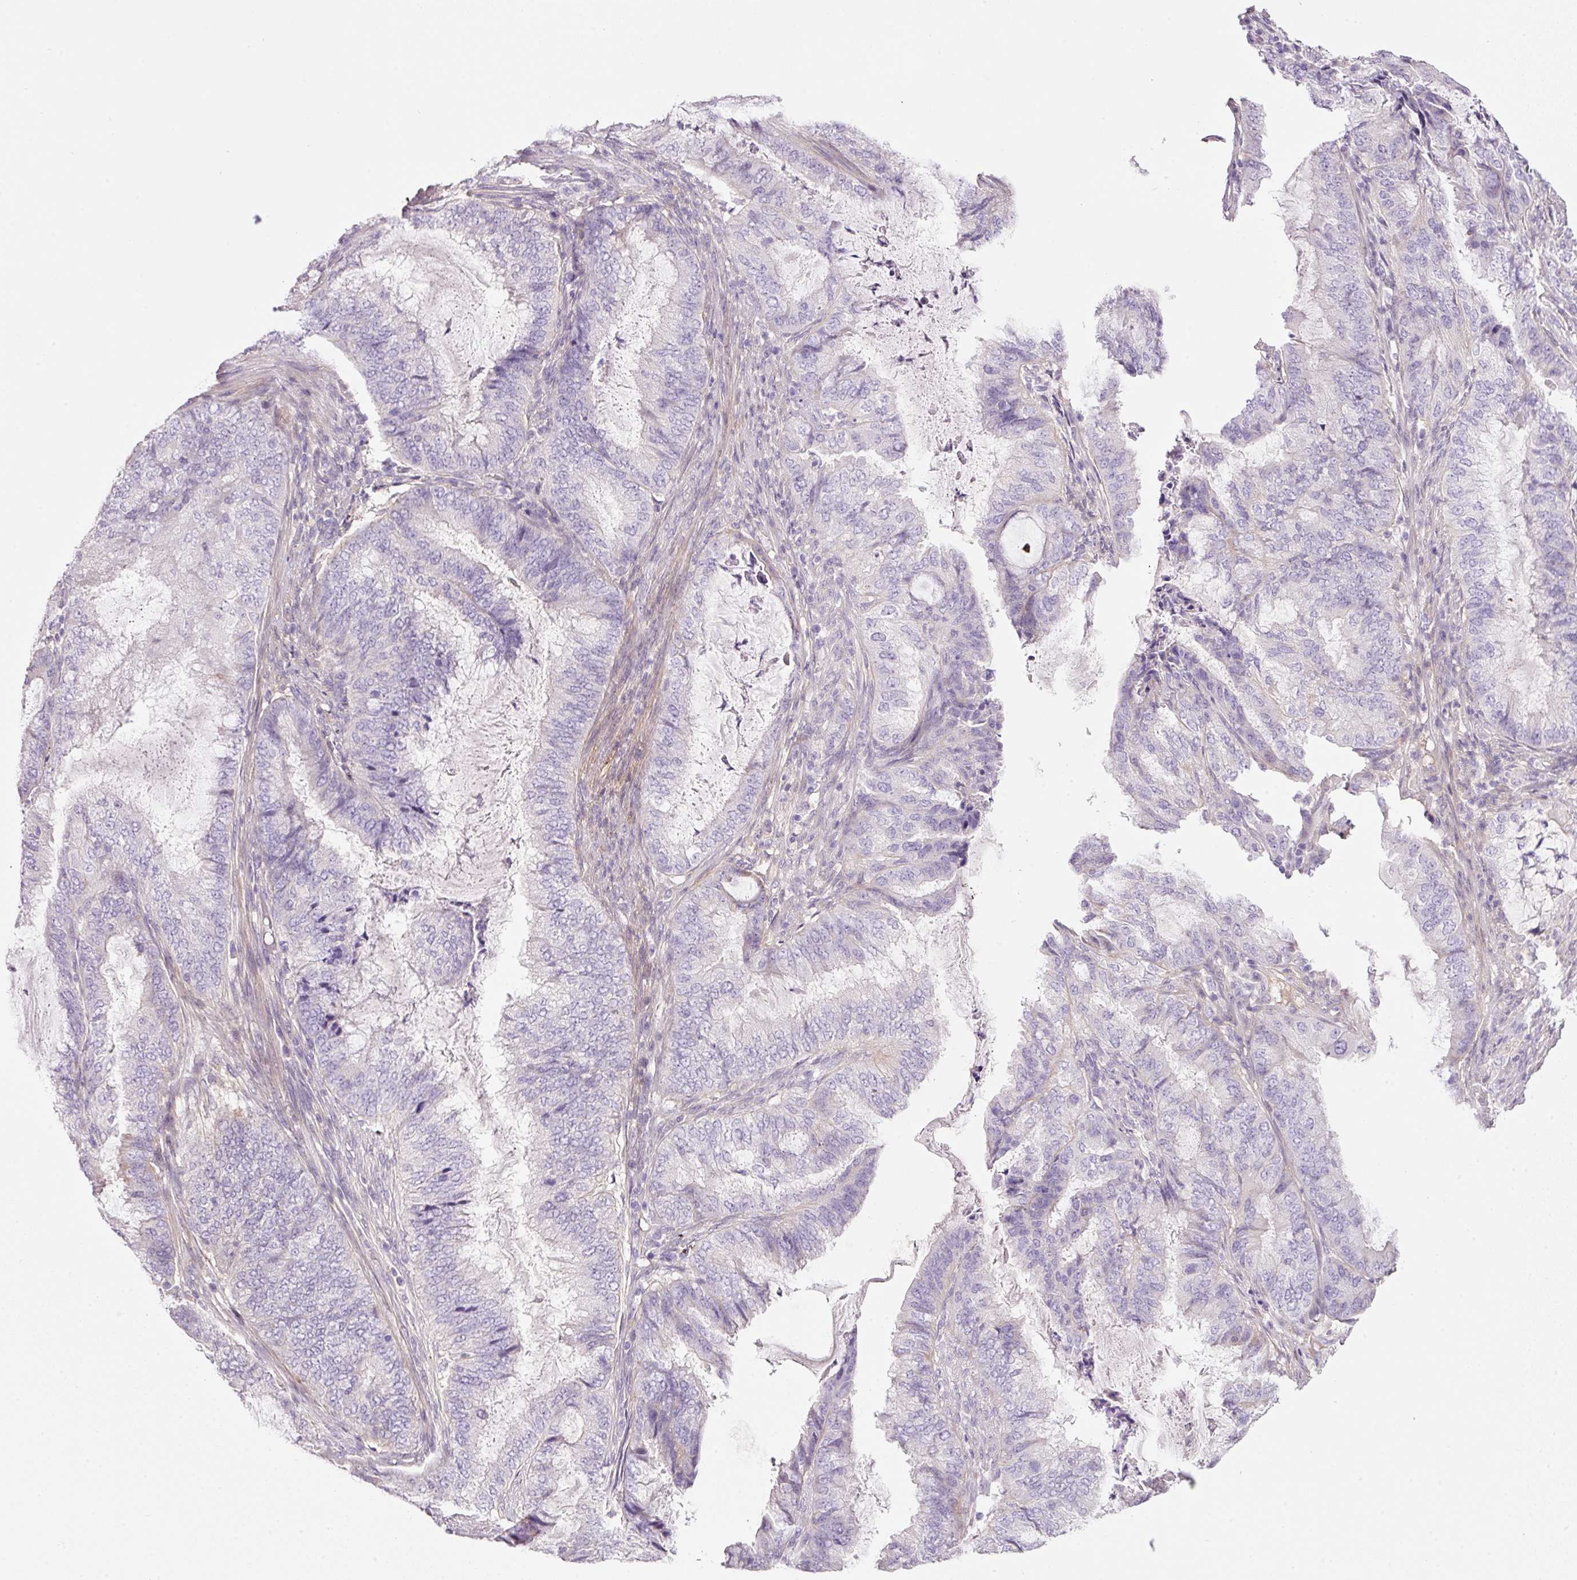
{"staining": {"intensity": "negative", "quantity": "none", "location": "none"}, "tissue": "endometrial cancer", "cell_type": "Tumor cells", "image_type": "cancer", "snomed": [{"axis": "morphology", "description": "Adenocarcinoma, NOS"}, {"axis": "topography", "description": "Endometrium"}], "caption": "Micrograph shows no protein expression in tumor cells of endometrial cancer (adenocarcinoma) tissue.", "gene": "SOS2", "patient": {"sex": "female", "age": 51}}